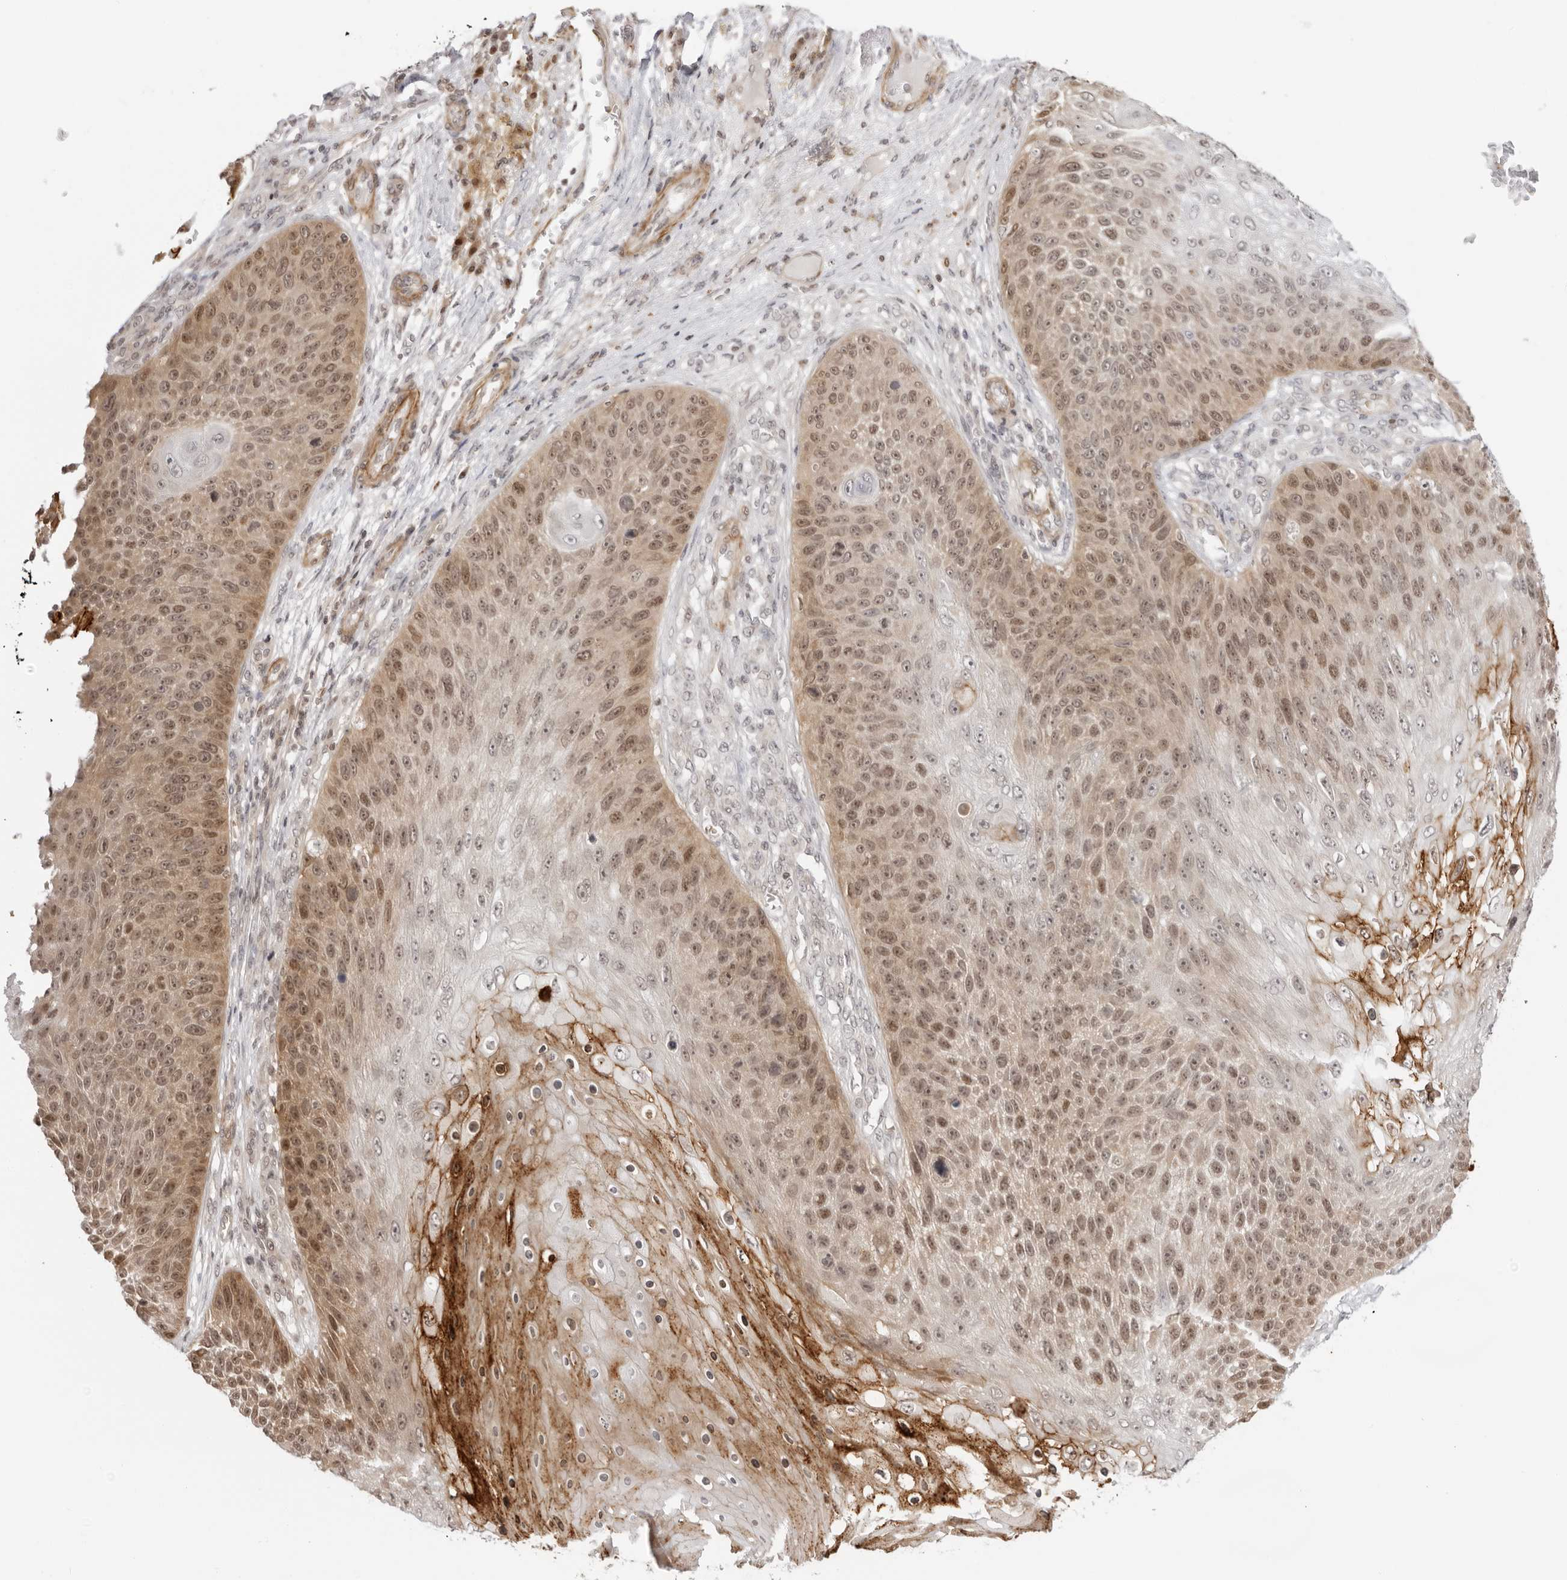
{"staining": {"intensity": "moderate", "quantity": ">75%", "location": "cytoplasmic/membranous,nuclear"}, "tissue": "skin cancer", "cell_type": "Tumor cells", "image_type": "cancer", "snomed": [{"axis": "morphology", "description": "Squamous cell carcinoma, NOS"}, {"axis": "topography", "description": "Skin"}], "caption": "An immunohistochemistry image of tumor tissue is shown. Protein staining in brown labels moderate cytoplasmic/membranous and nuclear positivity in skin cancer (squamous cell carcinoma) within tumor cells.", "gene": "RNF146", "patient": {"sex": "female", "age": 88}}